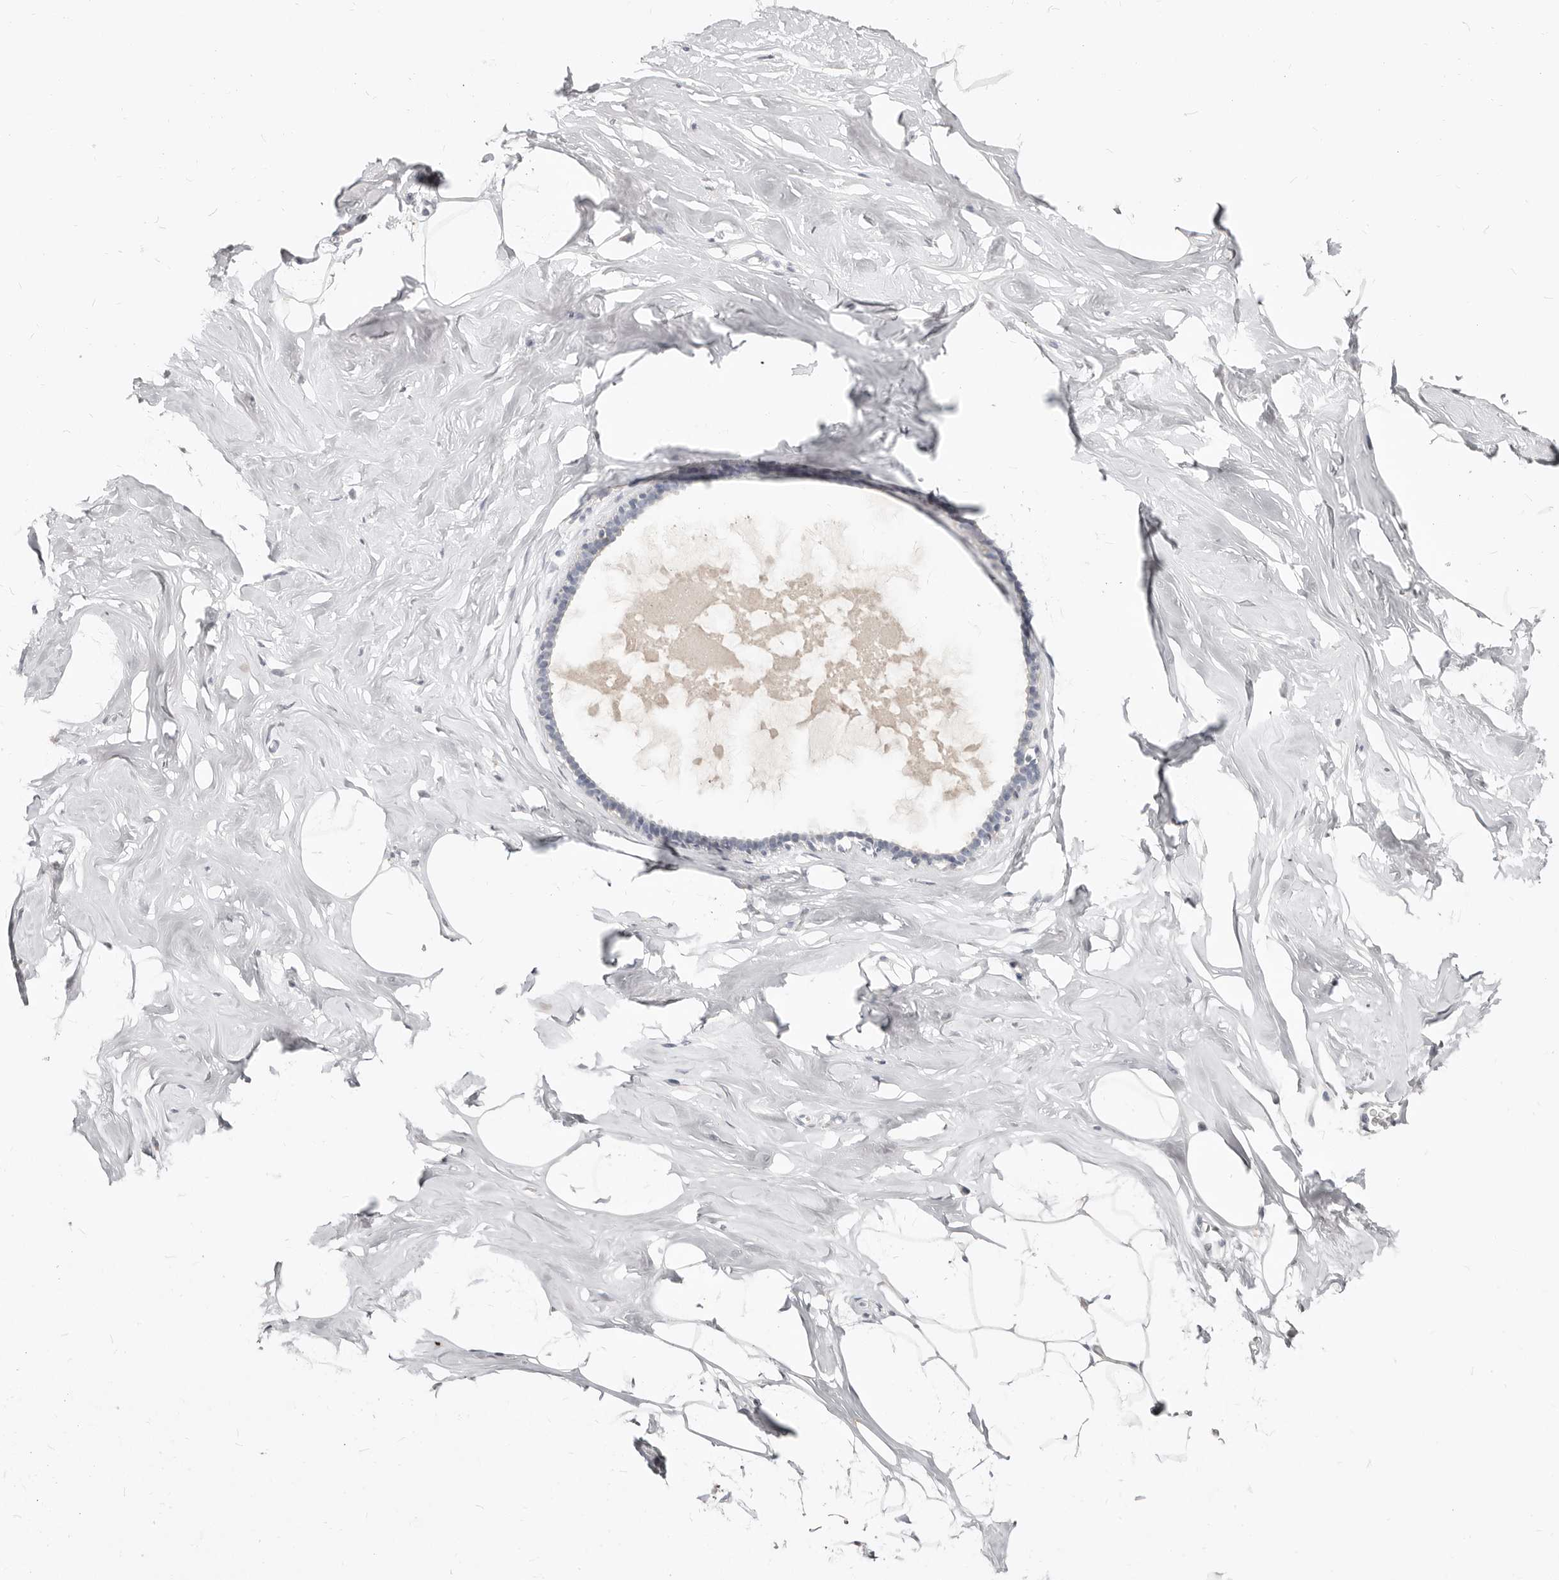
{"staining": {"intensity": "negative", "quantity": "none", "location": "none"}, "tissue": "adipose tissue", "cell_type": "Adipocytes", "image_type": "normal", "snomed": [{"axis": "morphology", "description": "Normal tissue, NOS"}, {"axis": "morphology", "description": "Fibrosis, NOS"}, {"axis": "topography", "description": "Breast"}, {"axis": "topography", "description": "Adipose tissue"}], "caption": "DAB (3,3'-diaminobenzidine) immunohistochemical staining of unremarkable human adipose tissue demonstrates no significant staining in adipocytes.", "gene": "TMEM63B", "patient": {"sex": "female", "age": 39}}